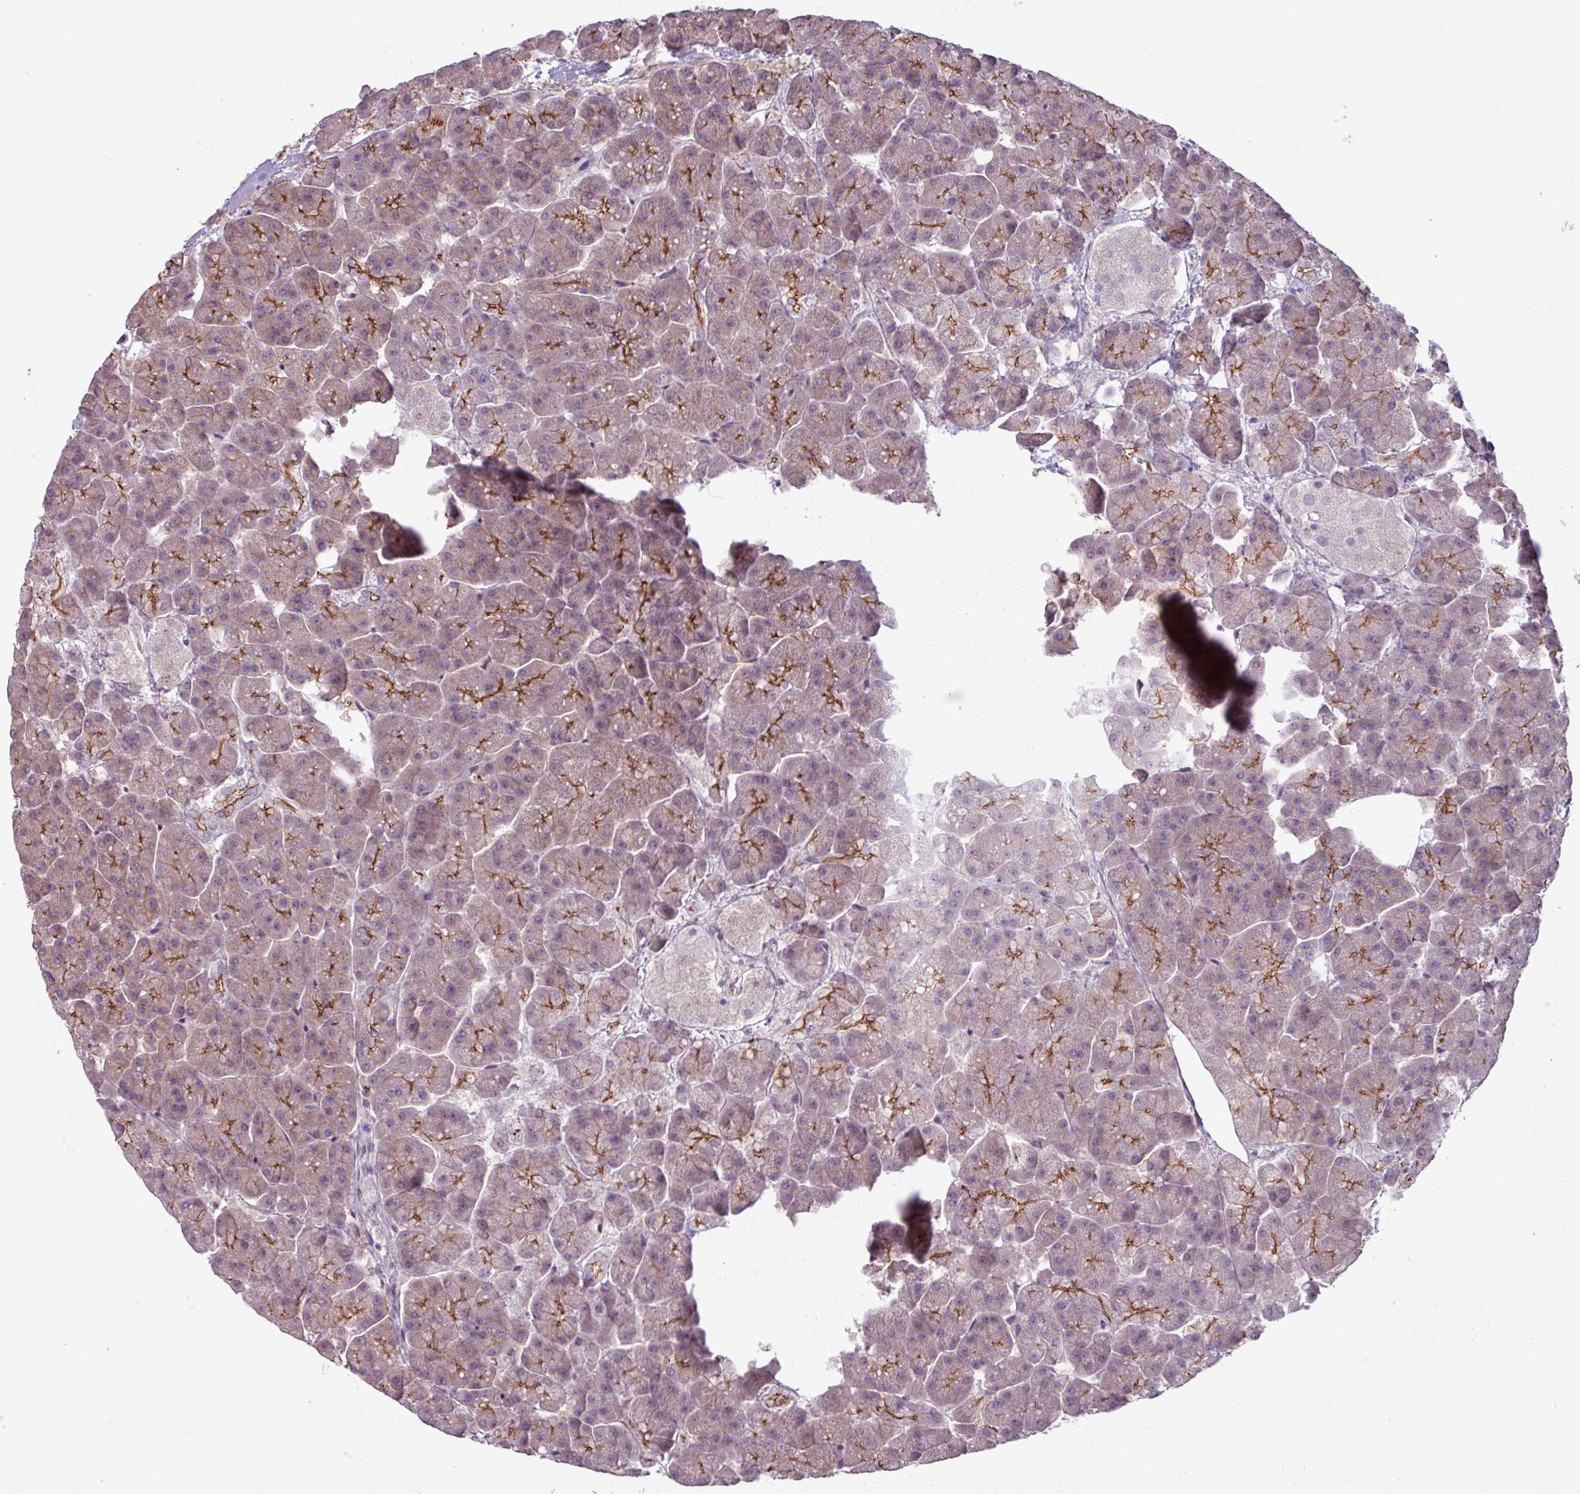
{"staining": {"intensity": "moderate", "quantity": "25%-75%", "location": "cytoplasmic/membranous"}, "tissue": "pancreas", "cell_type": "Exocrine glandular cells", "image_type": "normal", "snomed": [{"axis": "morphology", "description": "Normal tissue, NOS"}, {"axis": "topography", "description": "Pancreas"}, {"axis": "topography", "description": "Peripheral nerve tissue"}], "caption": "Exocrine glandular cells display moderate cytoplasmic/membranous staining in approximately 25%-75% of cells in benign pancreas. The staining is performed using DAB brown chromogen to label protein expression. The nuclei are counter-stained blue using hematoxylin.", "gene": "PNMA6A", "patient": {"sex": "male", "age": 54}}